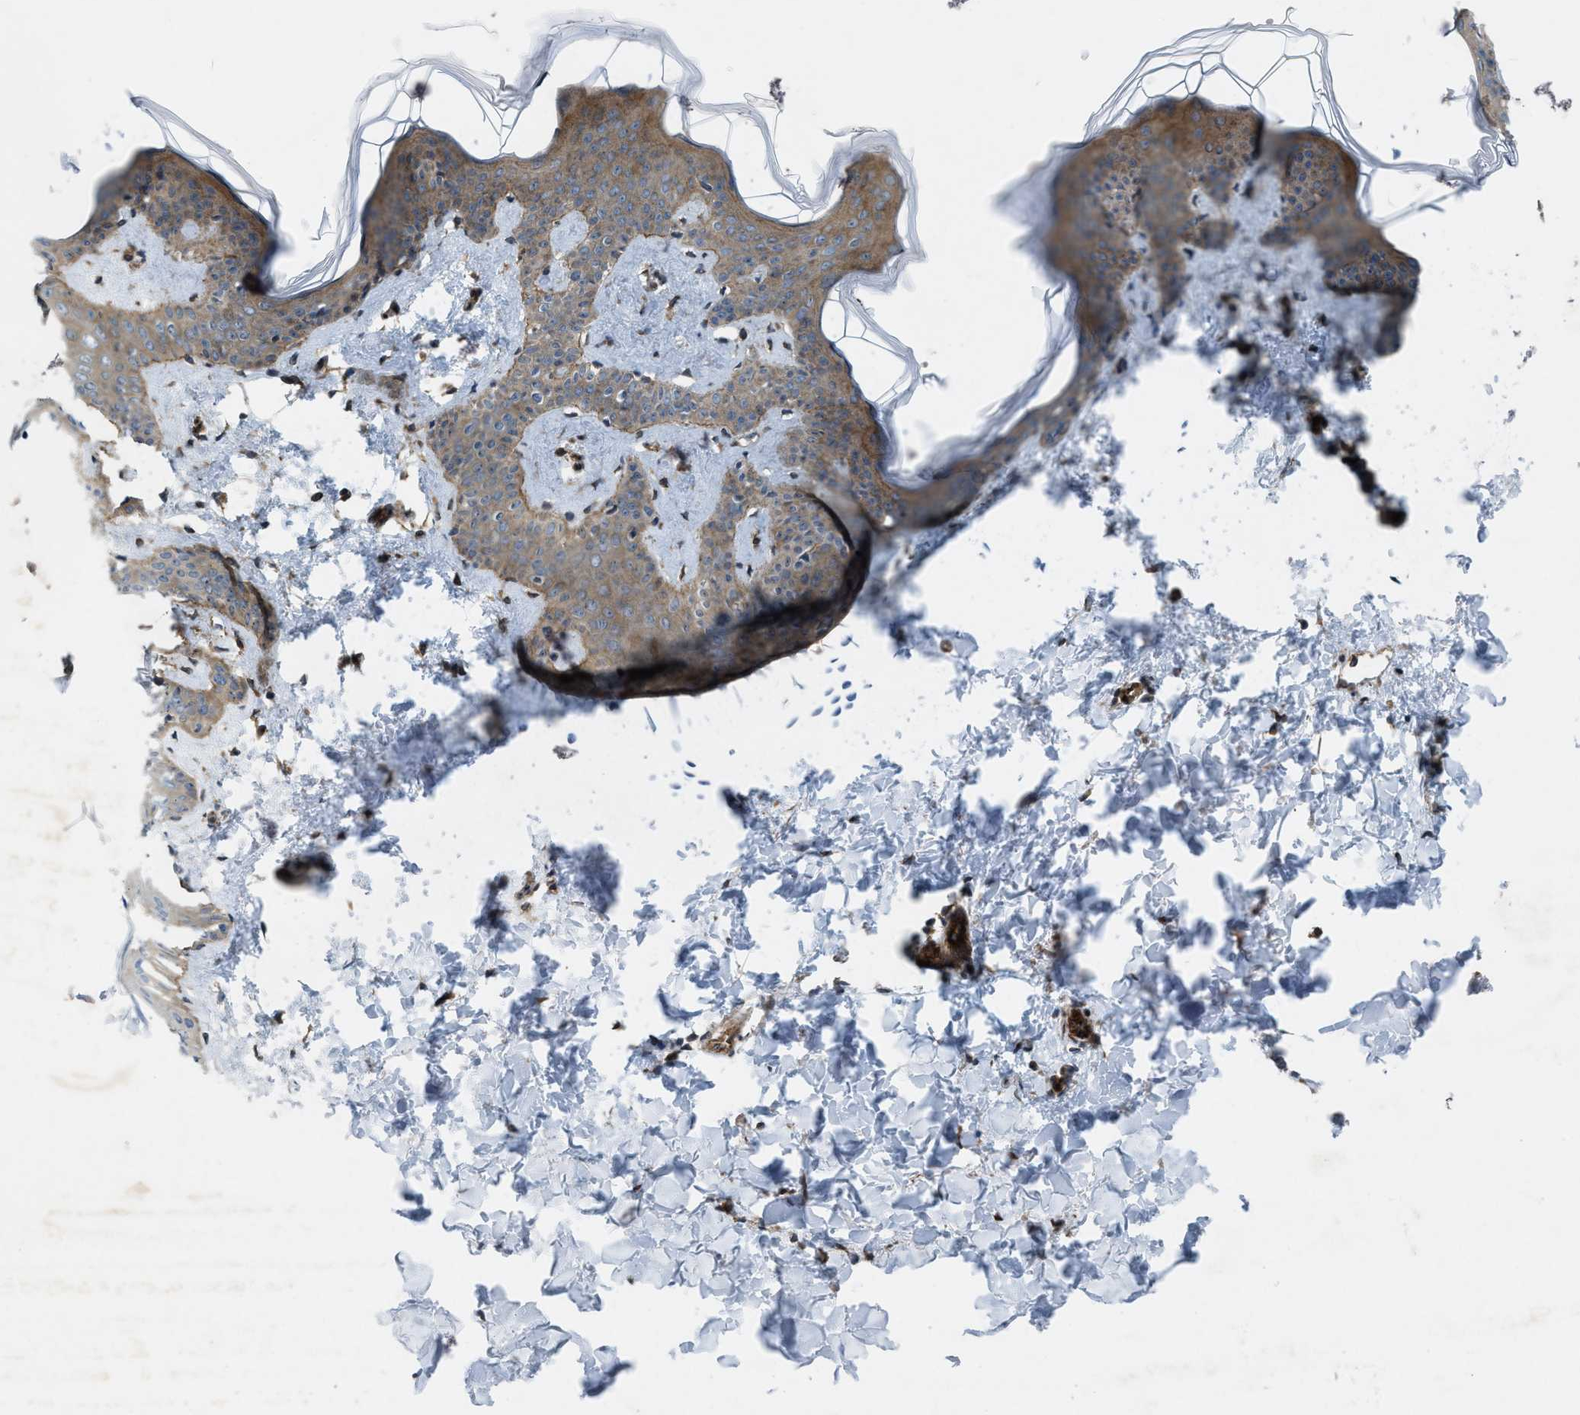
{"staining": {"intensity": "moderate", "quantity": ">75%", "location": "cytoplasmic/membranous"}, "tissue": "skin", "cell_type": "Fibroblasts", "image_type": "normal", "snomed": [{"axis": "morphology", "description": "Normal tissue, NOS"}, {"axis": "topography", "description": "Skin"}], "caption": "Immunohistochemistry (IHC) of normal skin exhibits medium levels of moderate cytoplasmic/membranous positivity in approximately >75% of fibroblasts.", "gene": "URGCP", "patient": {"sex": "female", "age": 17}}